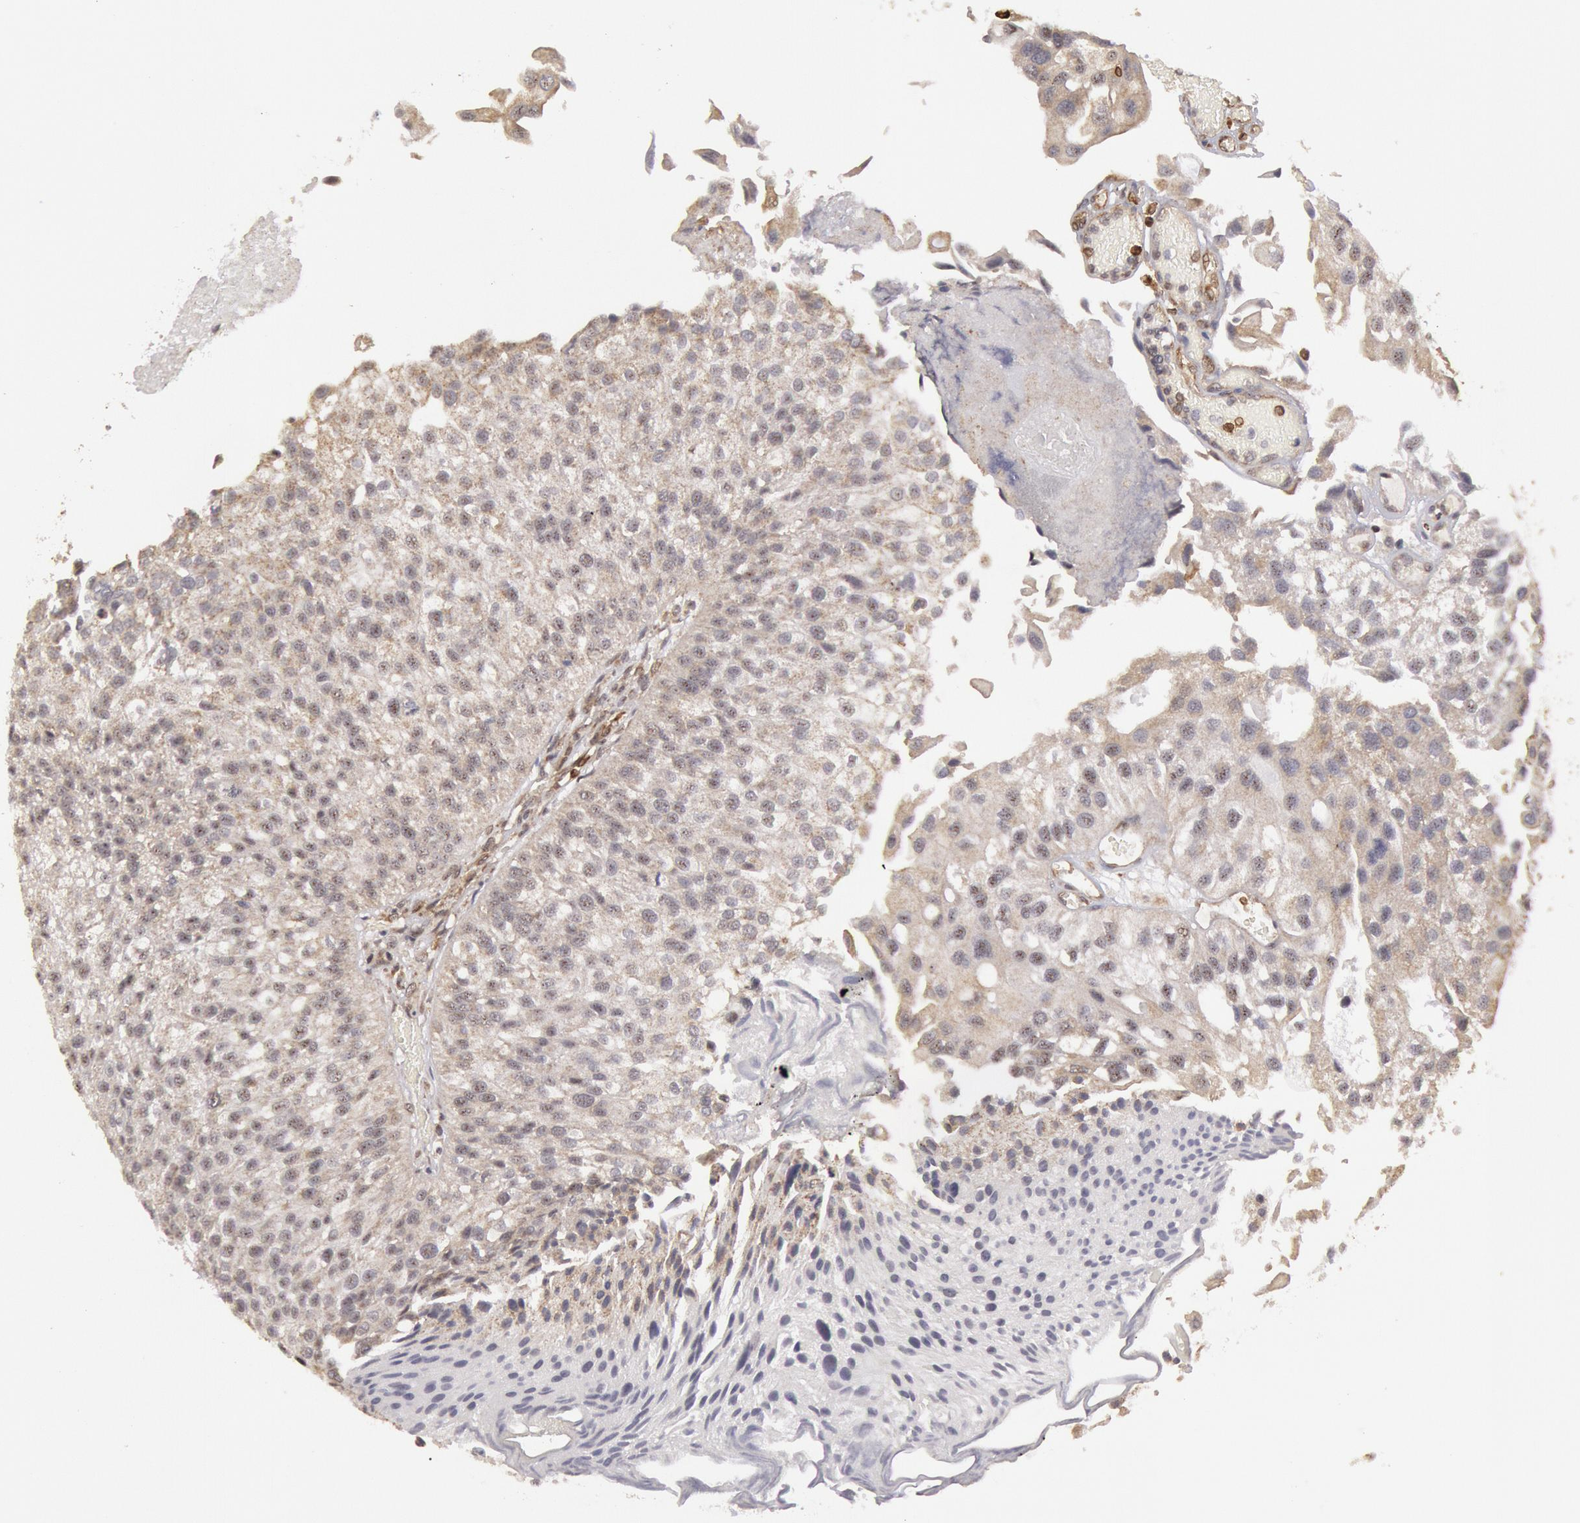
{"staining": {"intensity": "negative", "quantity": "none", "location": "none"}, "tissue": "urothelial cancer", "cell_type": "Tumor cells", "image_type": "cancer", "snomed": [{"axis": "morphology", "description": "Urothelial carcinoma, Low grade"}, {"axis": "topography", "description": "Urinary bladder"}], "caption": "Tumor cells are negative for brown protein staining in urothelial carcinoma (low-grade).", "gene": "TAP2", "patient": {"sex": "female", "age": 89}}